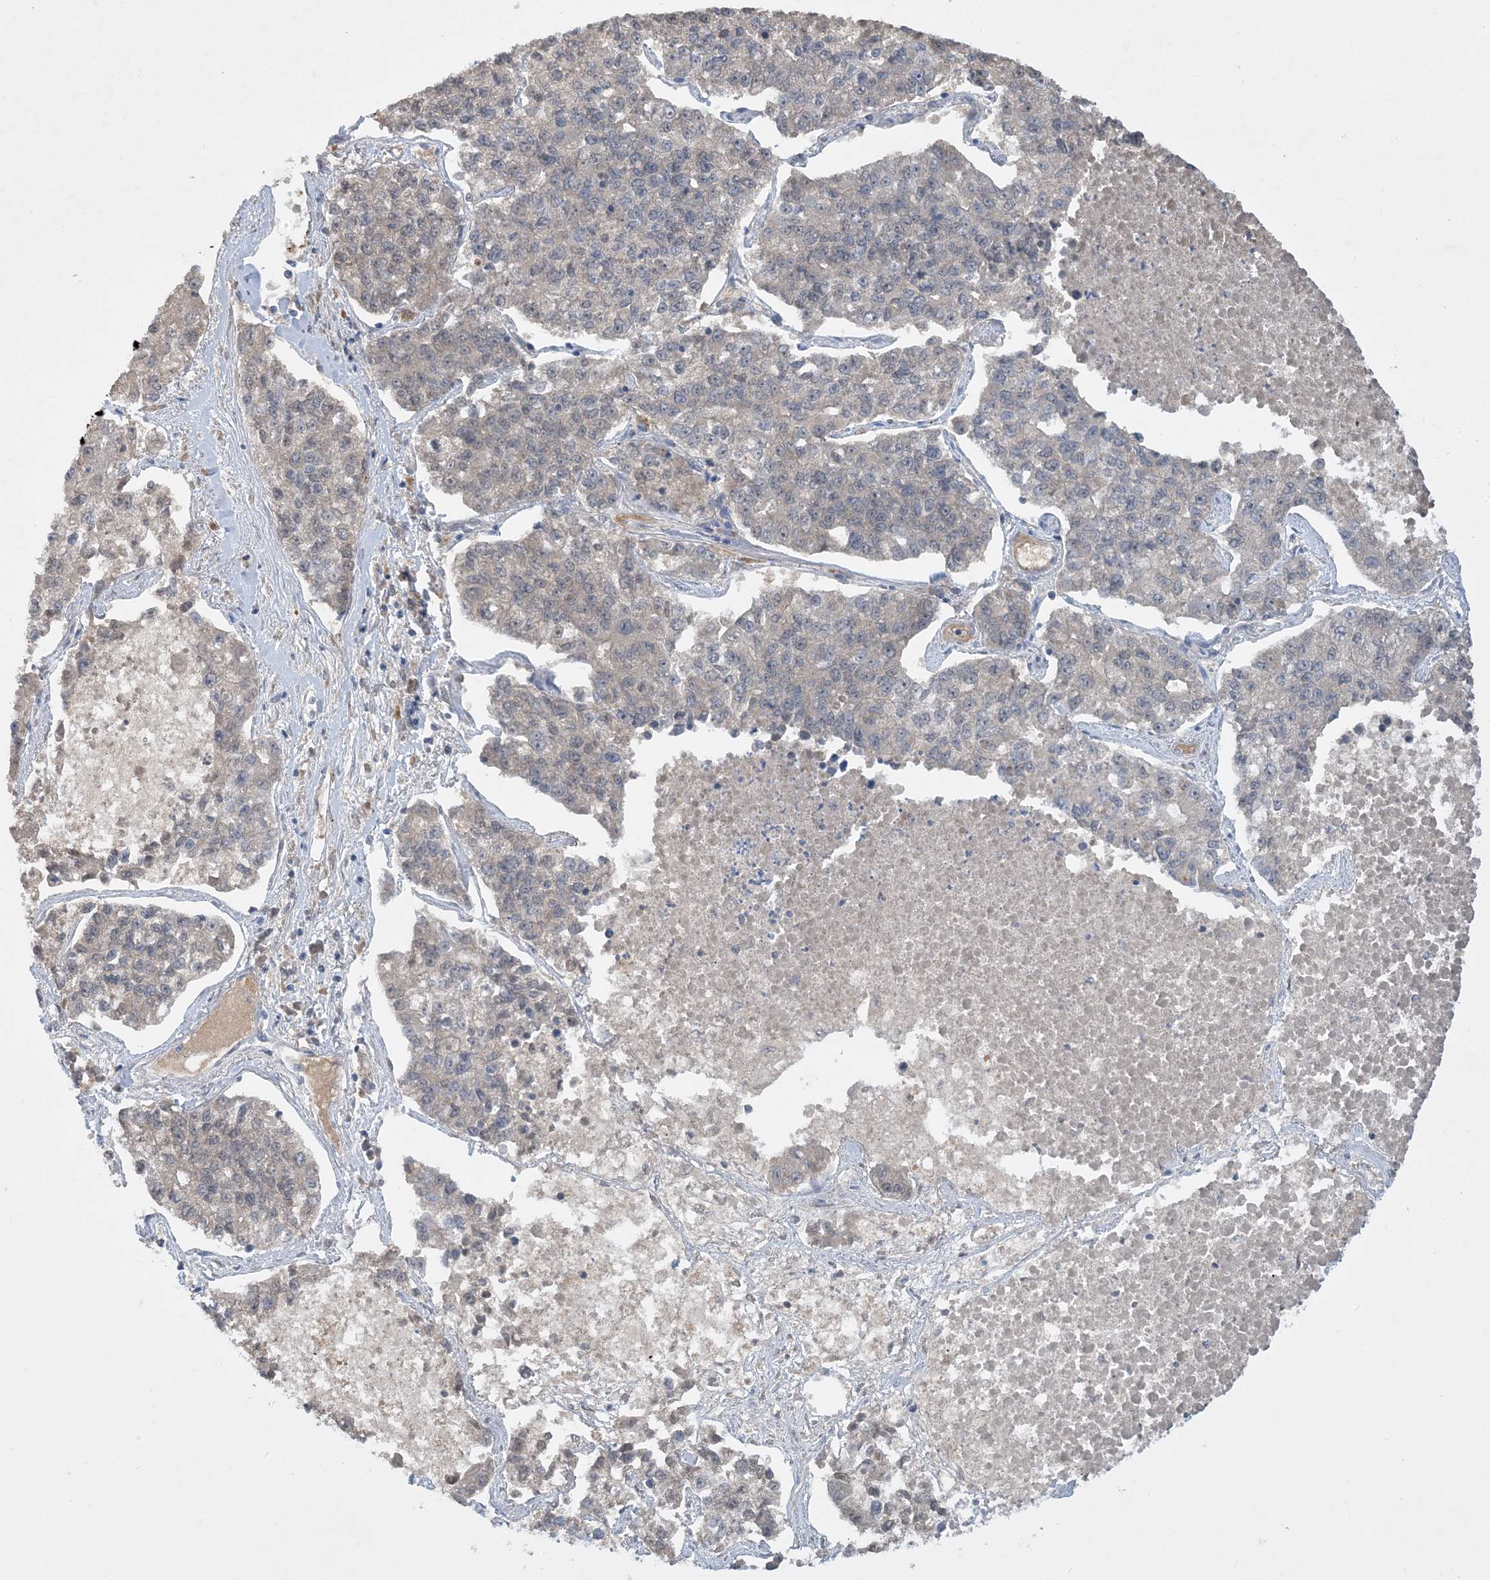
{"staining": {"intensity": "negative", "quantity": "none", "location": "none"}, "tissue": "lung cancer", "cell_type": "Tumor cells", "image_type": "cancer", "snomed": [{"axis": "morphology", "description": "Adenocarcinoma, NOS"}, {"axis": "topography", "description": "Lung"}], "caption": "IHC image of neoplastic tissue: human lung adenocarcinoma stained with DAB reveals no significant protein staining in tumor cells.", "gene": "UBE2E1", "patient": {"sex": "male", "age": 49}}